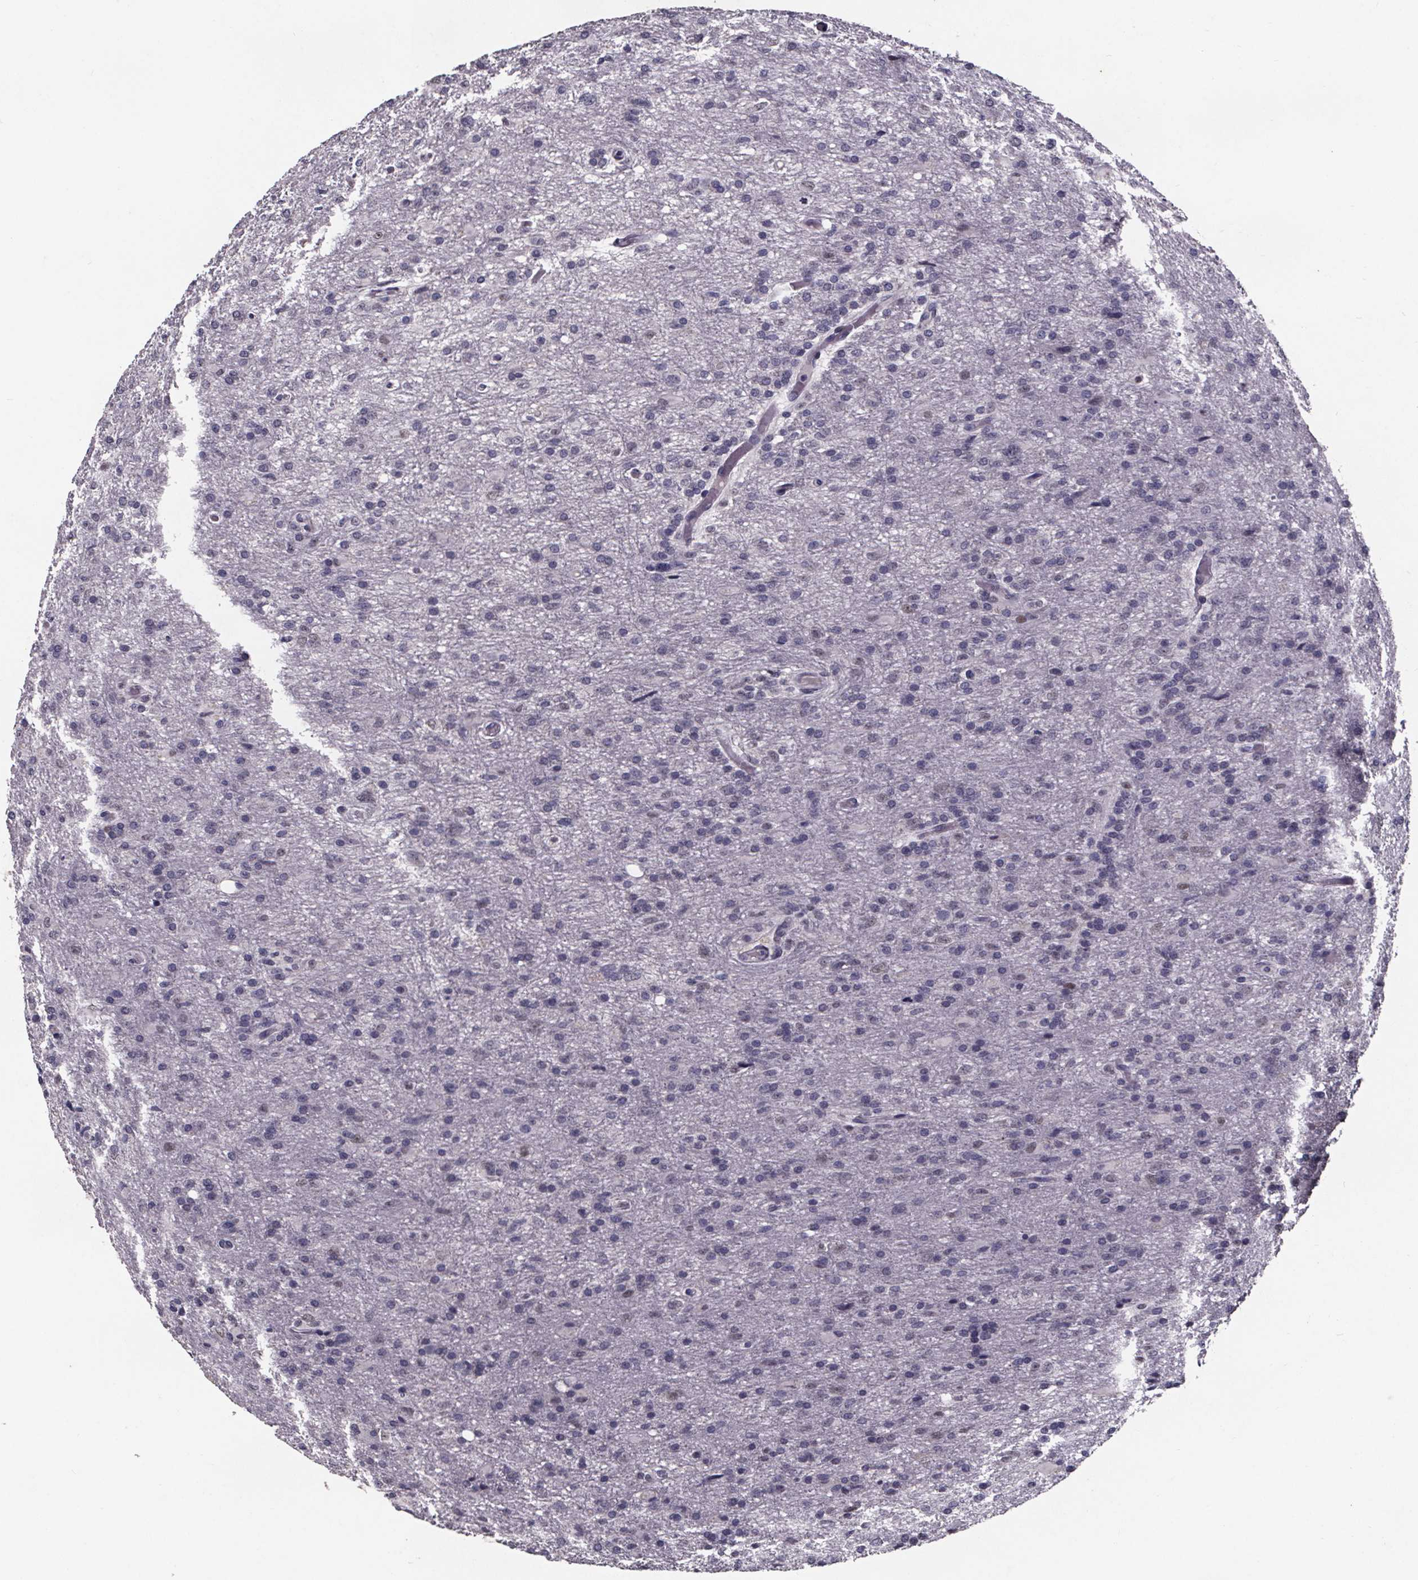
{"staining": {"intensity": "negative", "quantity": "none", "location": "none"}, "tissue": "glioma", "cell_type": "Tumor cells", "image_type": "cancer", "snomed": [{"axis": "morphology", "description": "Glioma, malignant, High grade"}, {"axis": "topography", "description": "Brain"}], "caption": "A micrograph of glioma stained for a protein demonstrates no brown staining in tumor cells.", "gene": "AR", "patient": {"sex": "male", "age": 68}}